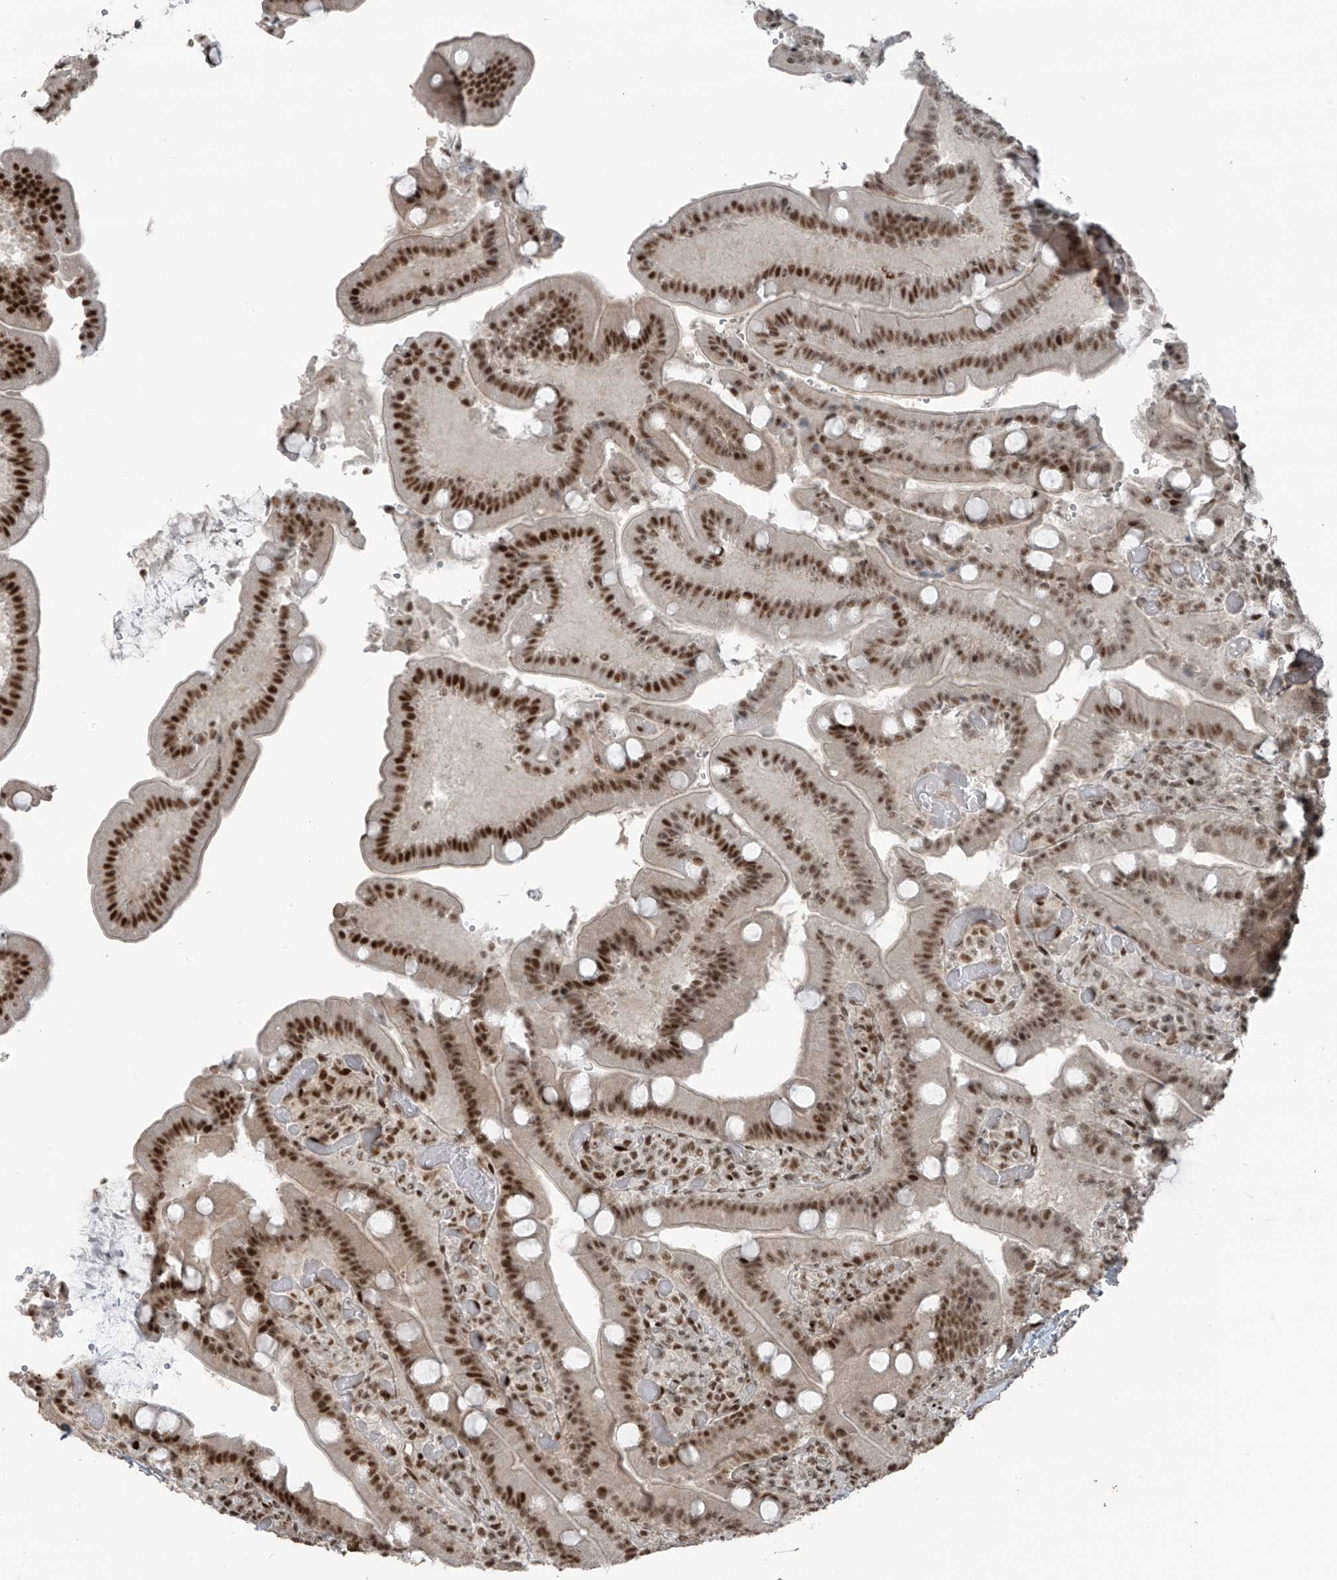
{"staining": {"intensity": "strong", "quantity": ">75%", "location": "cytoplasmic/membranous,nuclear"}, "tissue": "duodenum", "cell_type": "Glandular cells", "image_type": "normal", "snomed": [{"axis": "morphology", "description": "Normal tissue, NOS"}, {"axis": "topography", "description": "Duodenum"}], "caption": "IHC staining of normal duodenum, which displays high levels of strong cytoplasmic/membranous,nuclear staining in approximately >75% of glandular cells indicating strong cytoplasmic/membranous,nuclear protein staining. The staining was performed using DAB (brown) for protein detection and nuclei were counterstained in hematoxylin (blue).", "gene": "PCNP", "patient": {"sex": "female", "age": 62}}